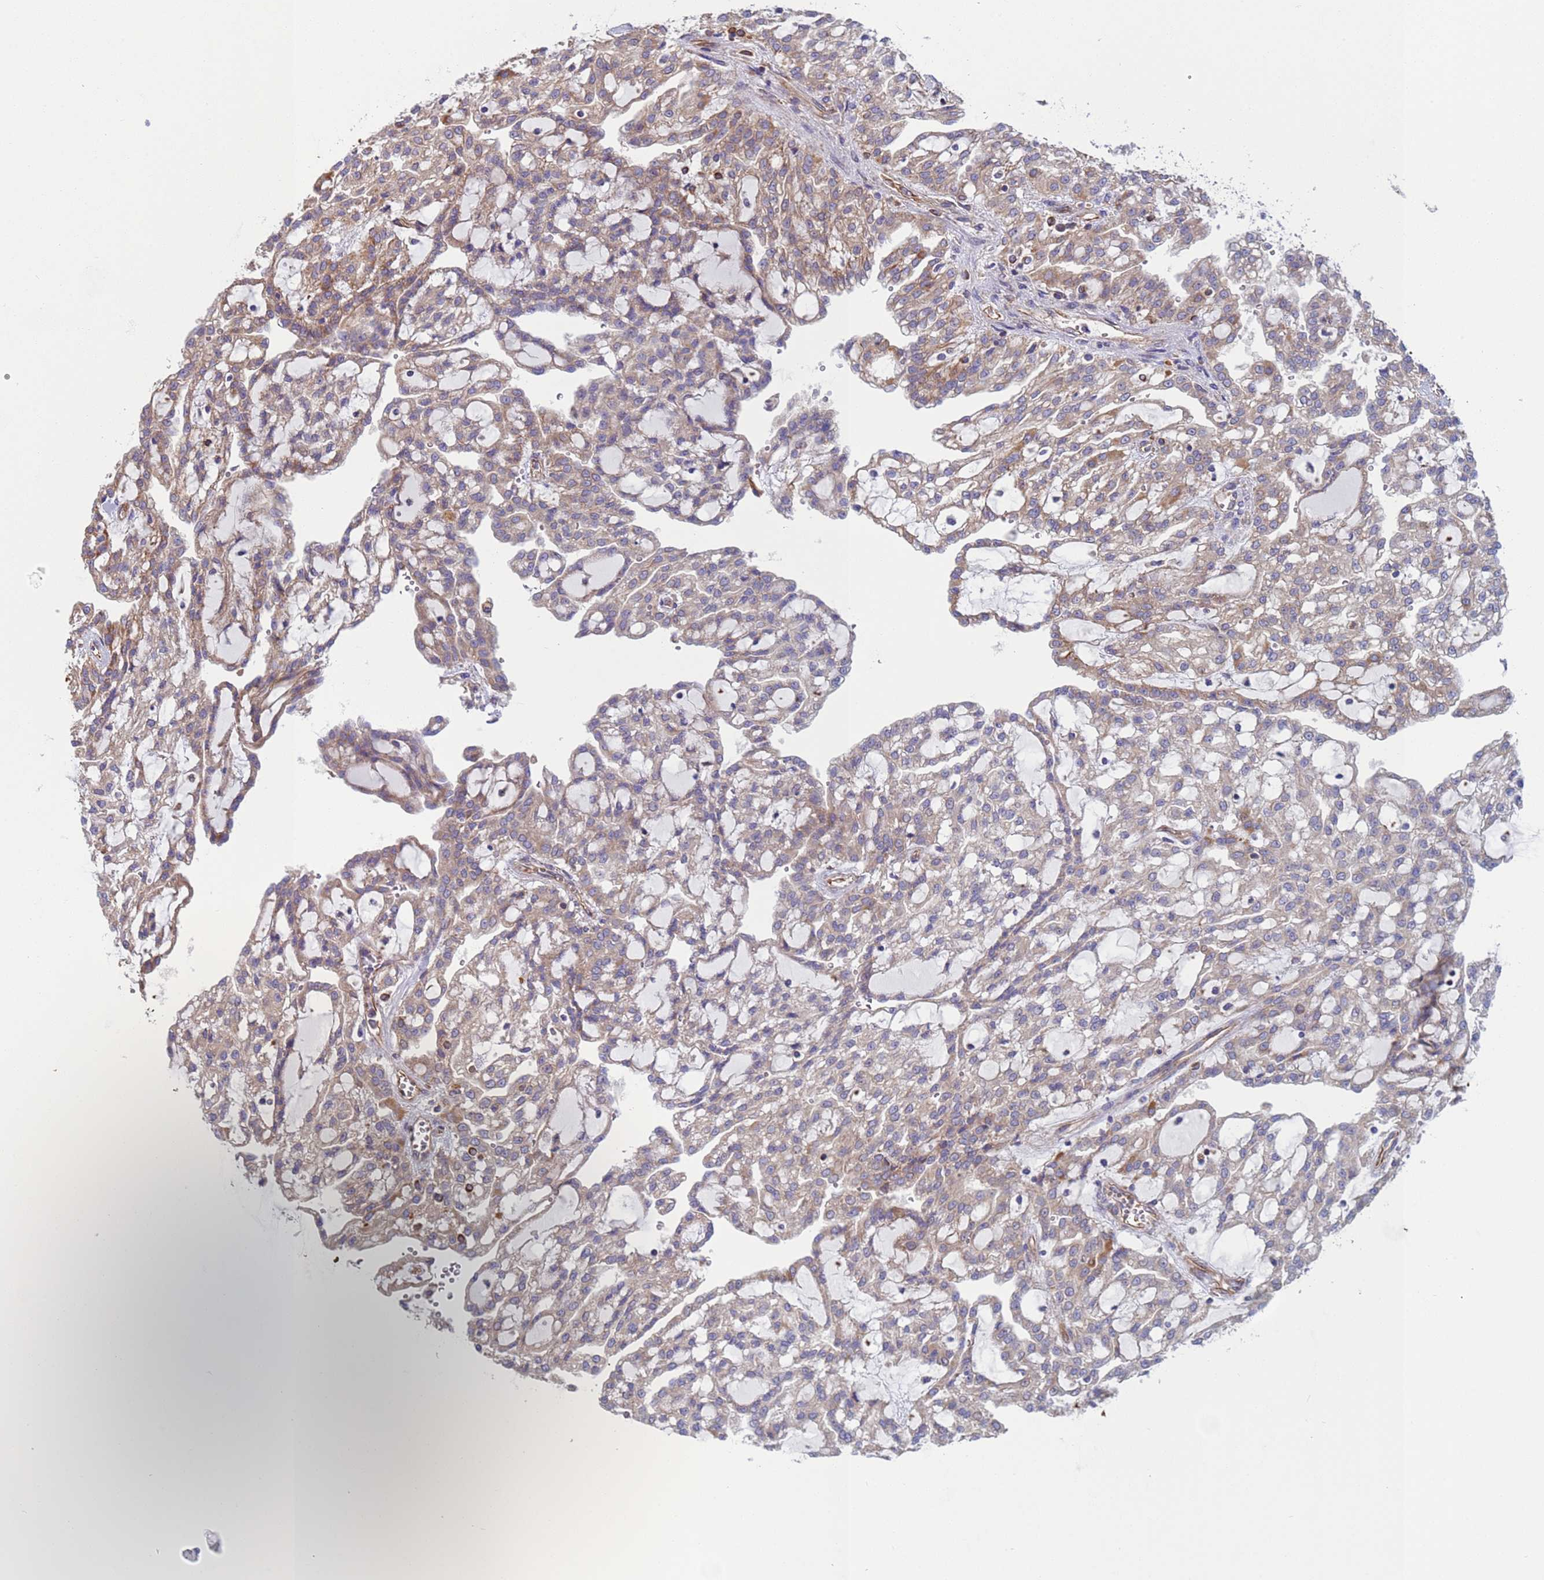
{"staining": {"intensity": "weak", "quantity": "<25%", "location": "cytoplasmic/membranous"}, "tissue": "renal cancer", "cell_type": "Tumor cells", "image_type": "cancer", "snomed": [{"axis": "morphology", "description": "Adenocarcinoma, NOS"}, {"axis": "topography", "description": "Kidney"}], "caption": "The image demonstrates no significant expression in tumor cells of renal cancer (adenocarcinoma).", "gene": "NUDT12", "patient": {"sex": "male", "age": 63}}